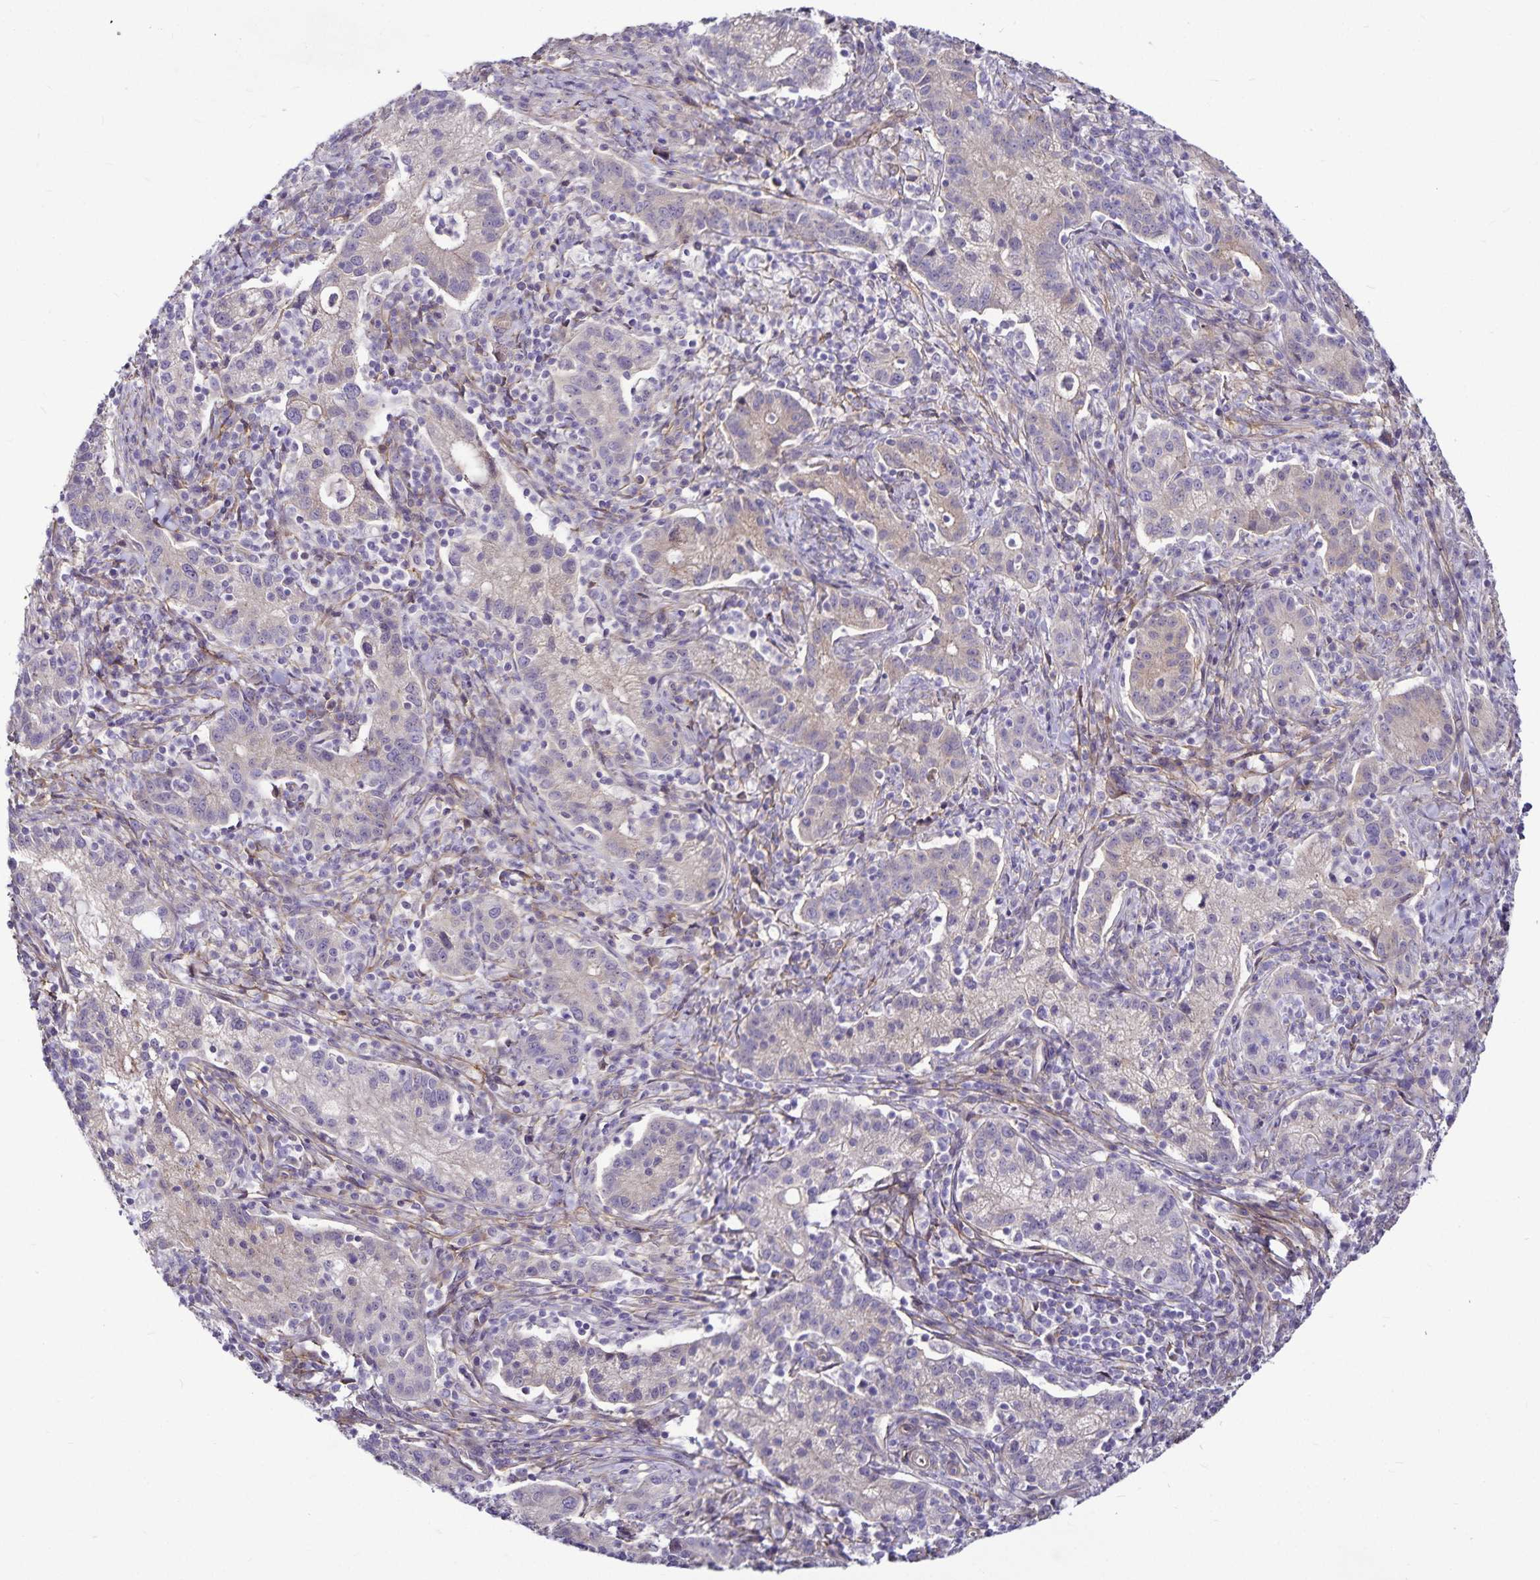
{"staining": {"intensity": "negative", "quantity": "none", "location": "none"}, "tissue": "cervical cancer", "cell_type": "Tumor cells", "image_type": "cancer", "snomed": [{"axis": "morphology", "description": "Normal tissue, NOS"}, {"axis": "morphology", "description": "Adenocarcinoma, NOS"}, {"axis": "topography", "description": "Cervix"}], "caption": "A histopathology image of human cervical cancer (adenocarcinoma) is negative for staining in tumor cells.", "gene": "GNG12", "patient": {"sex": "female", "age": 44}}